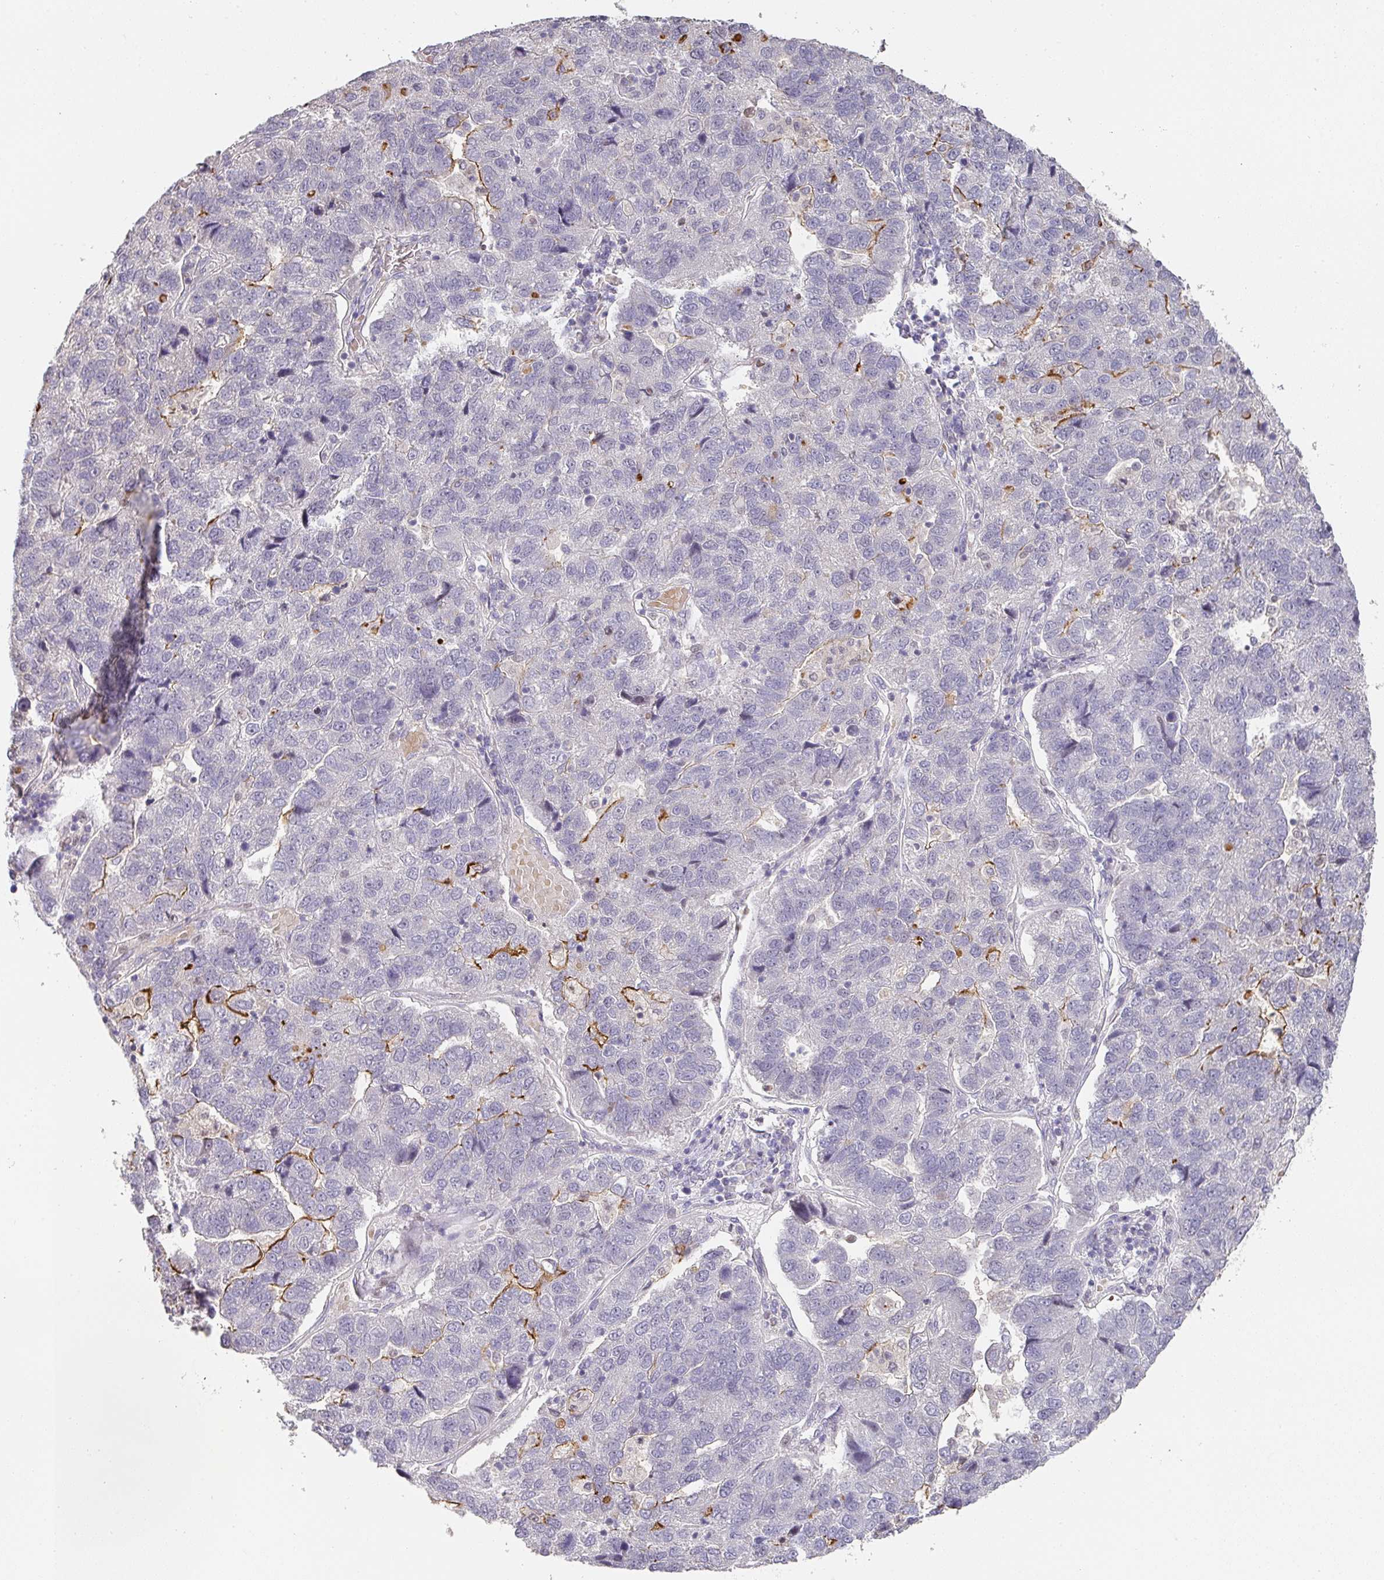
{"staining": {"intensity": "strong", "quantity": "<25%", "location": "cytoplasmic/membranous"}, "tissue": "pancreatic cancer", "cell_type": "Tumor cells", "image_type": "cancer", "snomed": [{"axis": "morphology", "description": "Adenocarcinoma, NOS"}, {"axis": "topography", "description": "Pancreas"}], "caption": "Pancreatic cancer was stained to show a protein in brown. There is medium levels of strong cytoplasmic/membranous expression in about <25% of tumor cells. (Stains: DAB (3,3'-diaminobenzidine) in brown, nuclei in blue, Microscopy: brightfield microscopy at high magnification).", "gene": "FOXN4", "patient": {"sex": "female", "age": 61}}